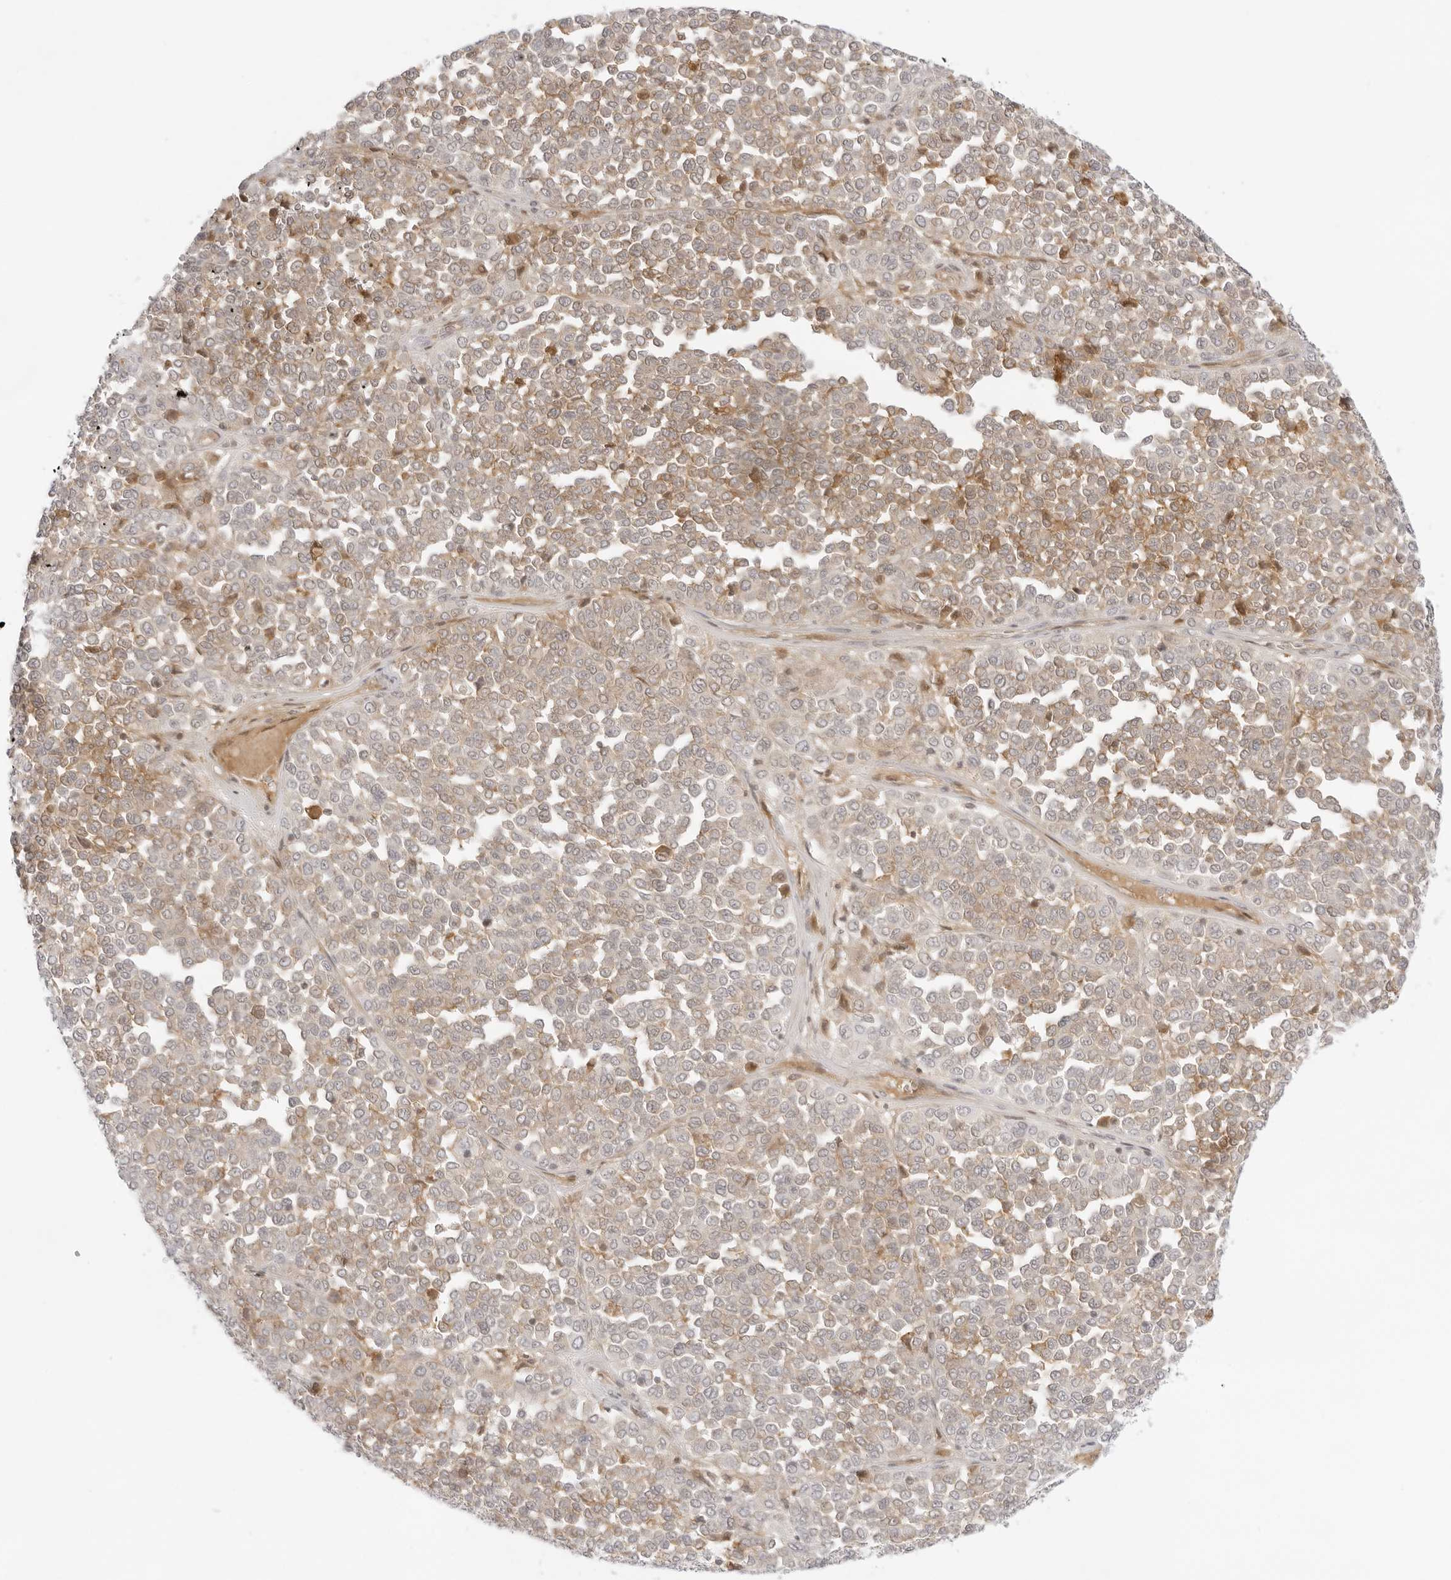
{"staining": {"intensity": "moderate", "quantity": "25%-75%", "location": "cytoplasmic/membranous"}, "tissue": "melanoma", "cell_type": "Tumor cells", "image_type": "cancer", "snomed": [{"axis": "morphology", "description": "Malignant melanoma, Metastatic site"}, {"axis": "topography", "description": "Pancreas"}], "caption": "Human melanoma stained with a protein marker reveals moderate staining in tumor cells.", "gene": "TNFRSF14", "patient": {"sex": "female", "age": 30}}